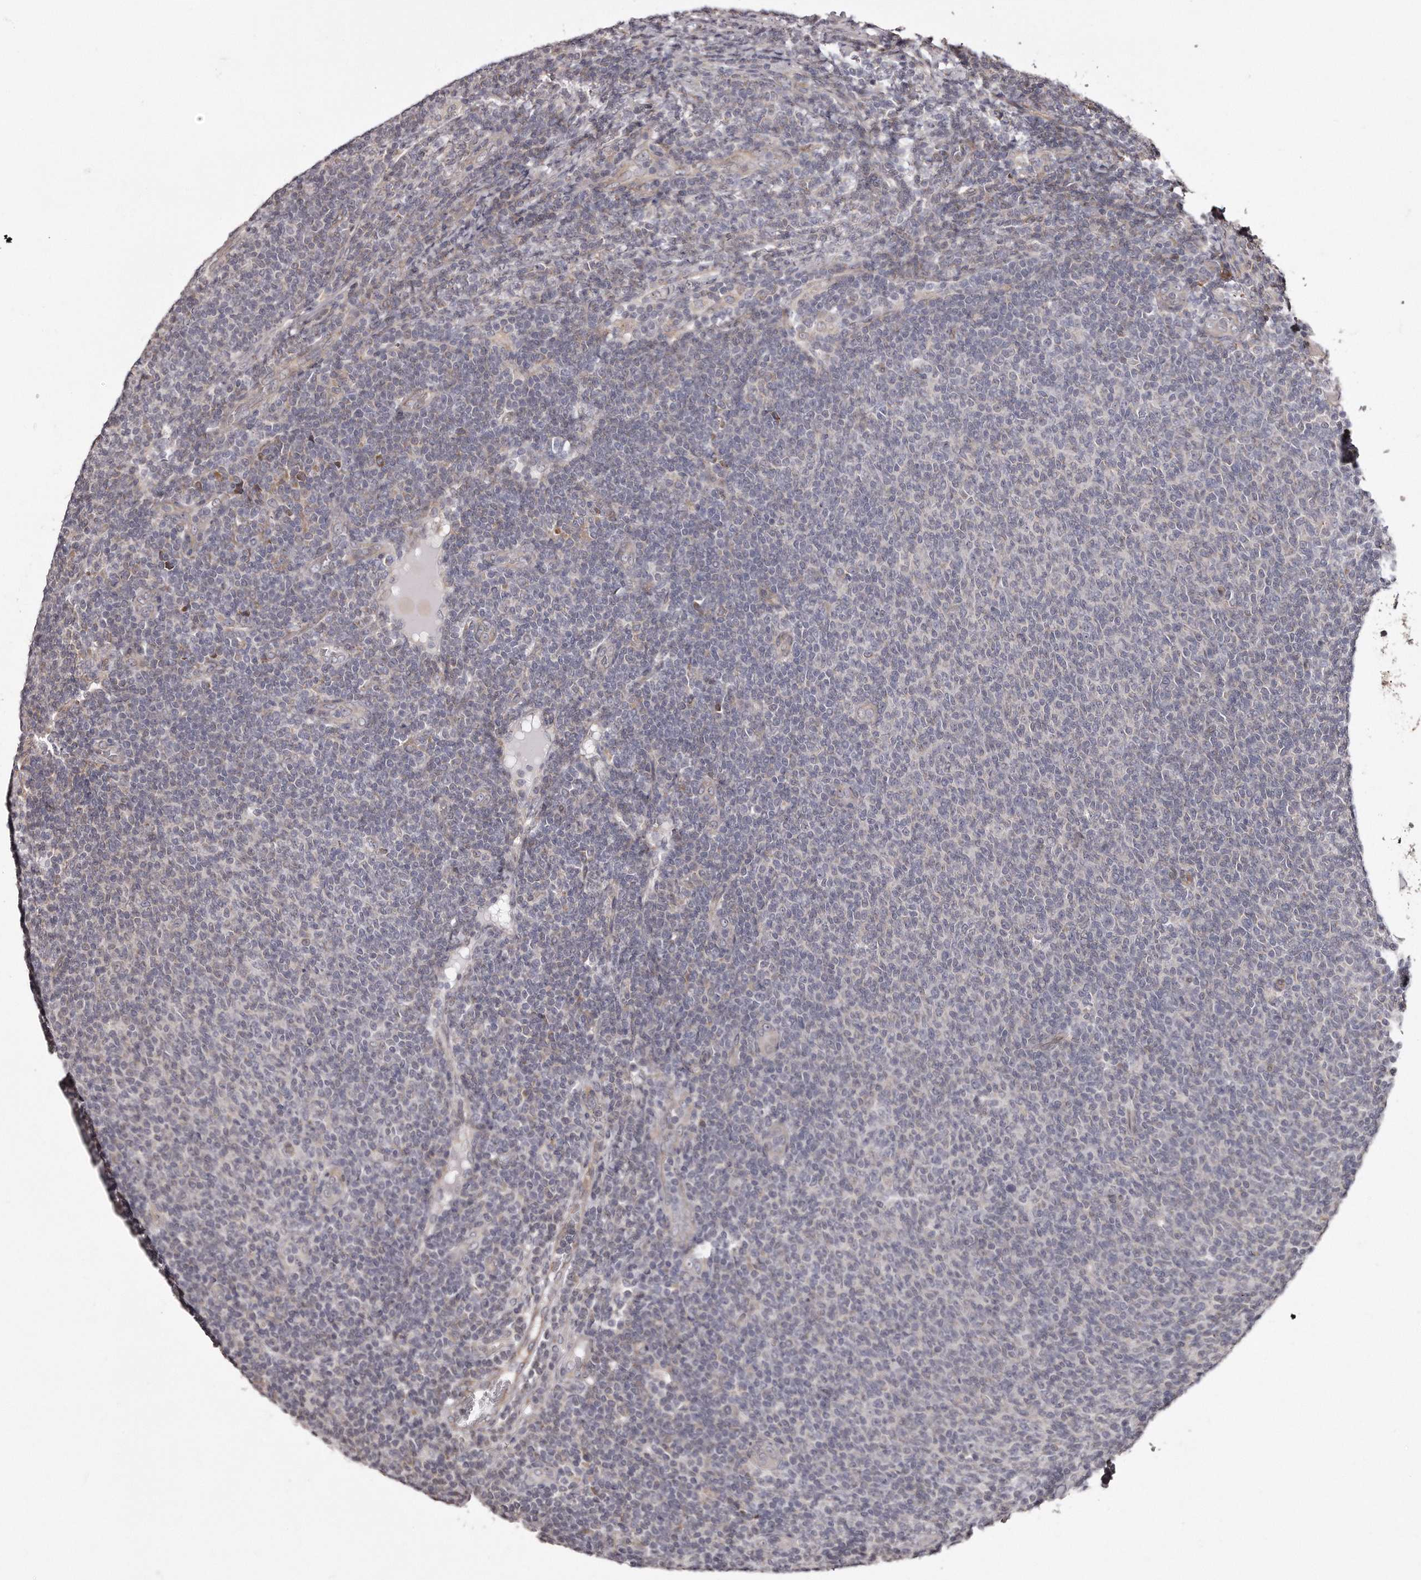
{"staining": {"intensity": "negative", "quantity": "none", "location": "none"}, "tissue": "lymphoma", "cell_type": "Tumor cells", "image_type": "cancer", "snomed": [{"axis": "morphology", "description": "Malignant lymphoma, non-Hodgkin's type, Low grade"}, {"axis": "topography", "description": "Lymph node"}], "caption": "The histopathology image reveals no staining of tumor cells in lymphoma.", "gene": "TRAPPC14", "patient": {"sex": "male", "age": 66}}